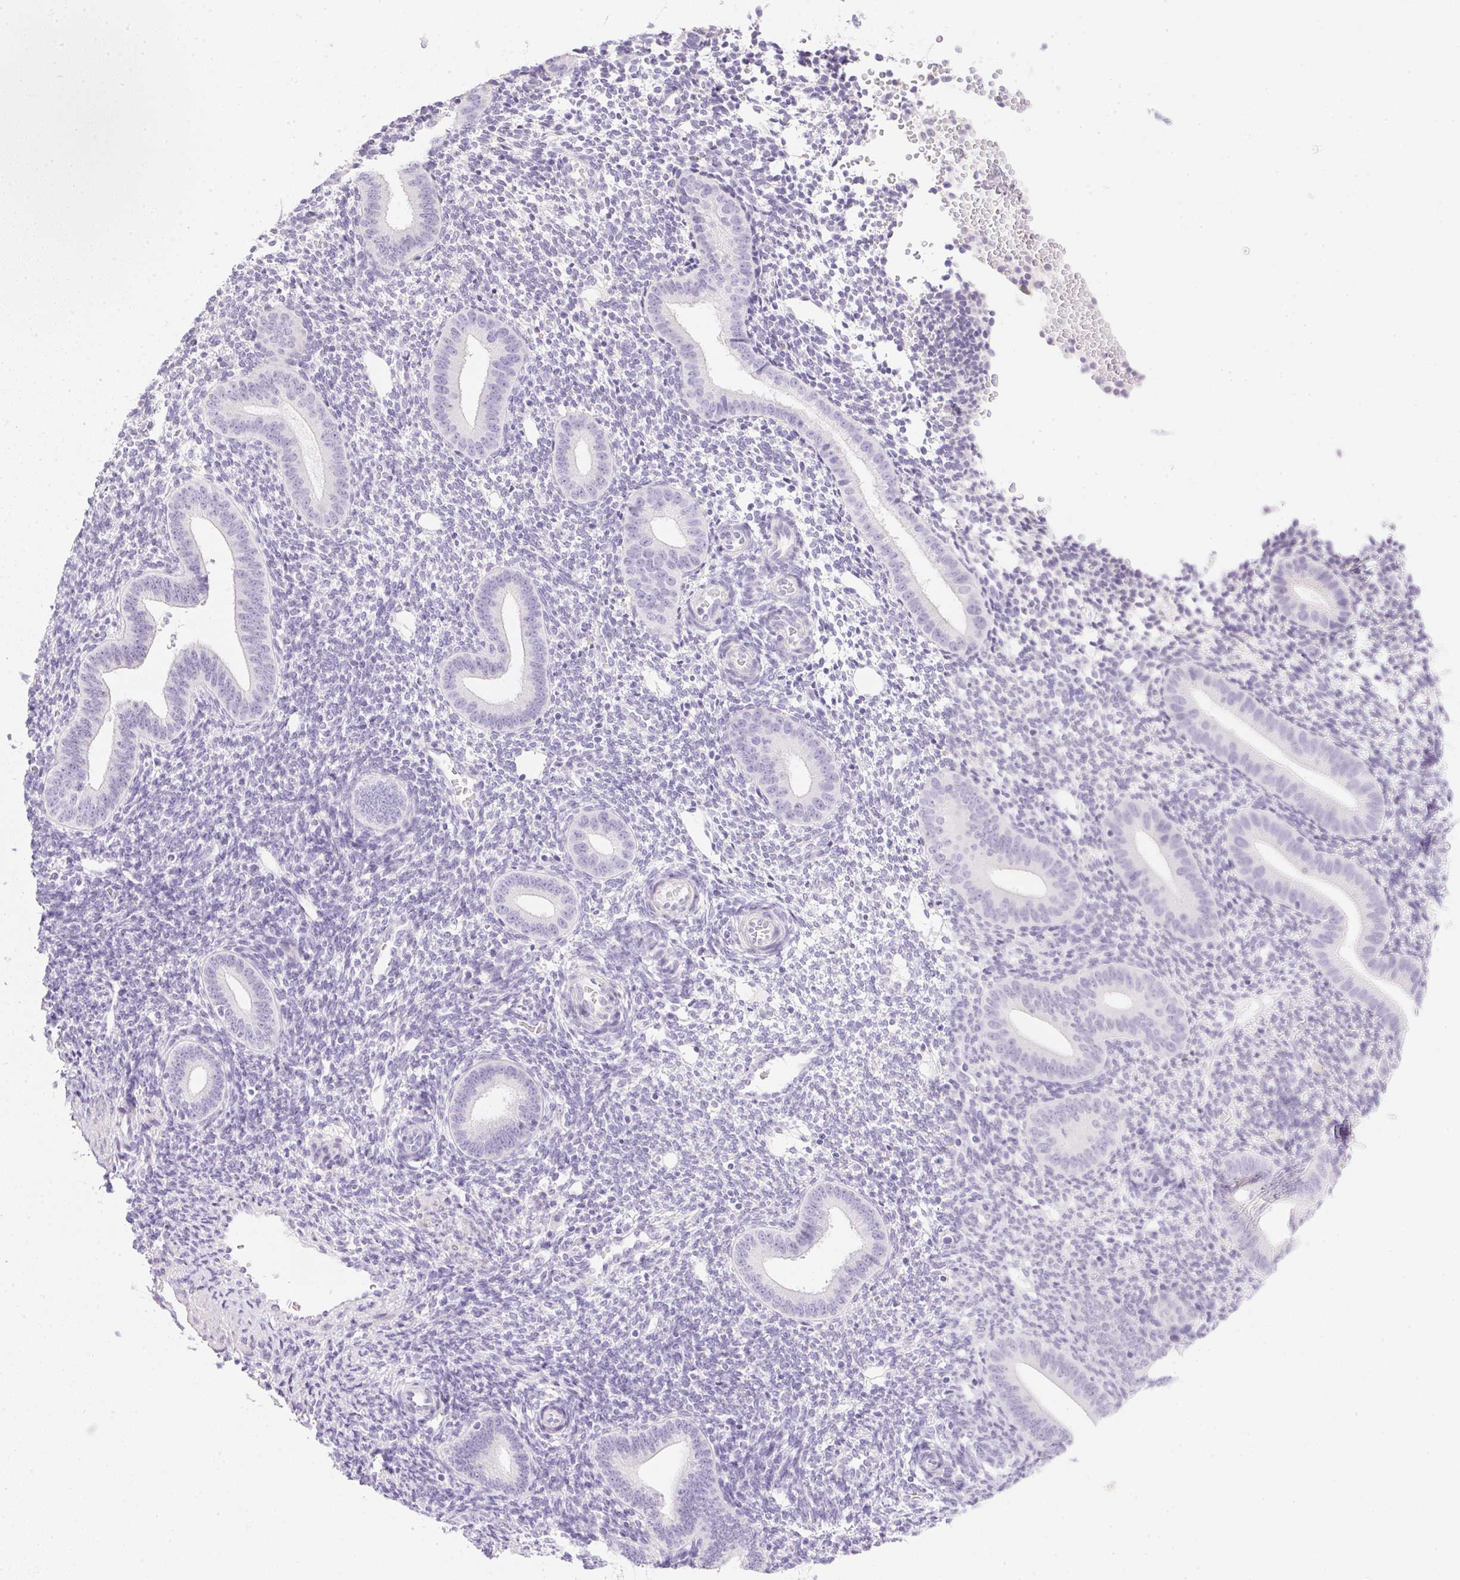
{"staining": {"intensity": "negative", "quantity": "none", "location": "none"}, "tissue": "endometrium", "cell_type": "Cells in endometrial stroma", "image_type": "normal", "snomed": [{"axis": "morphology", "description": "Normal tissue, NOS"}, {"axis": "topography", "description": "Endometrium"}], "caption": "Immunohistochemical staining of benign endometrium exhibits no significant expression in cells in endometrial stroma.", "gene": "CTRL", "patient": {"sex": "female", "age": 40}}